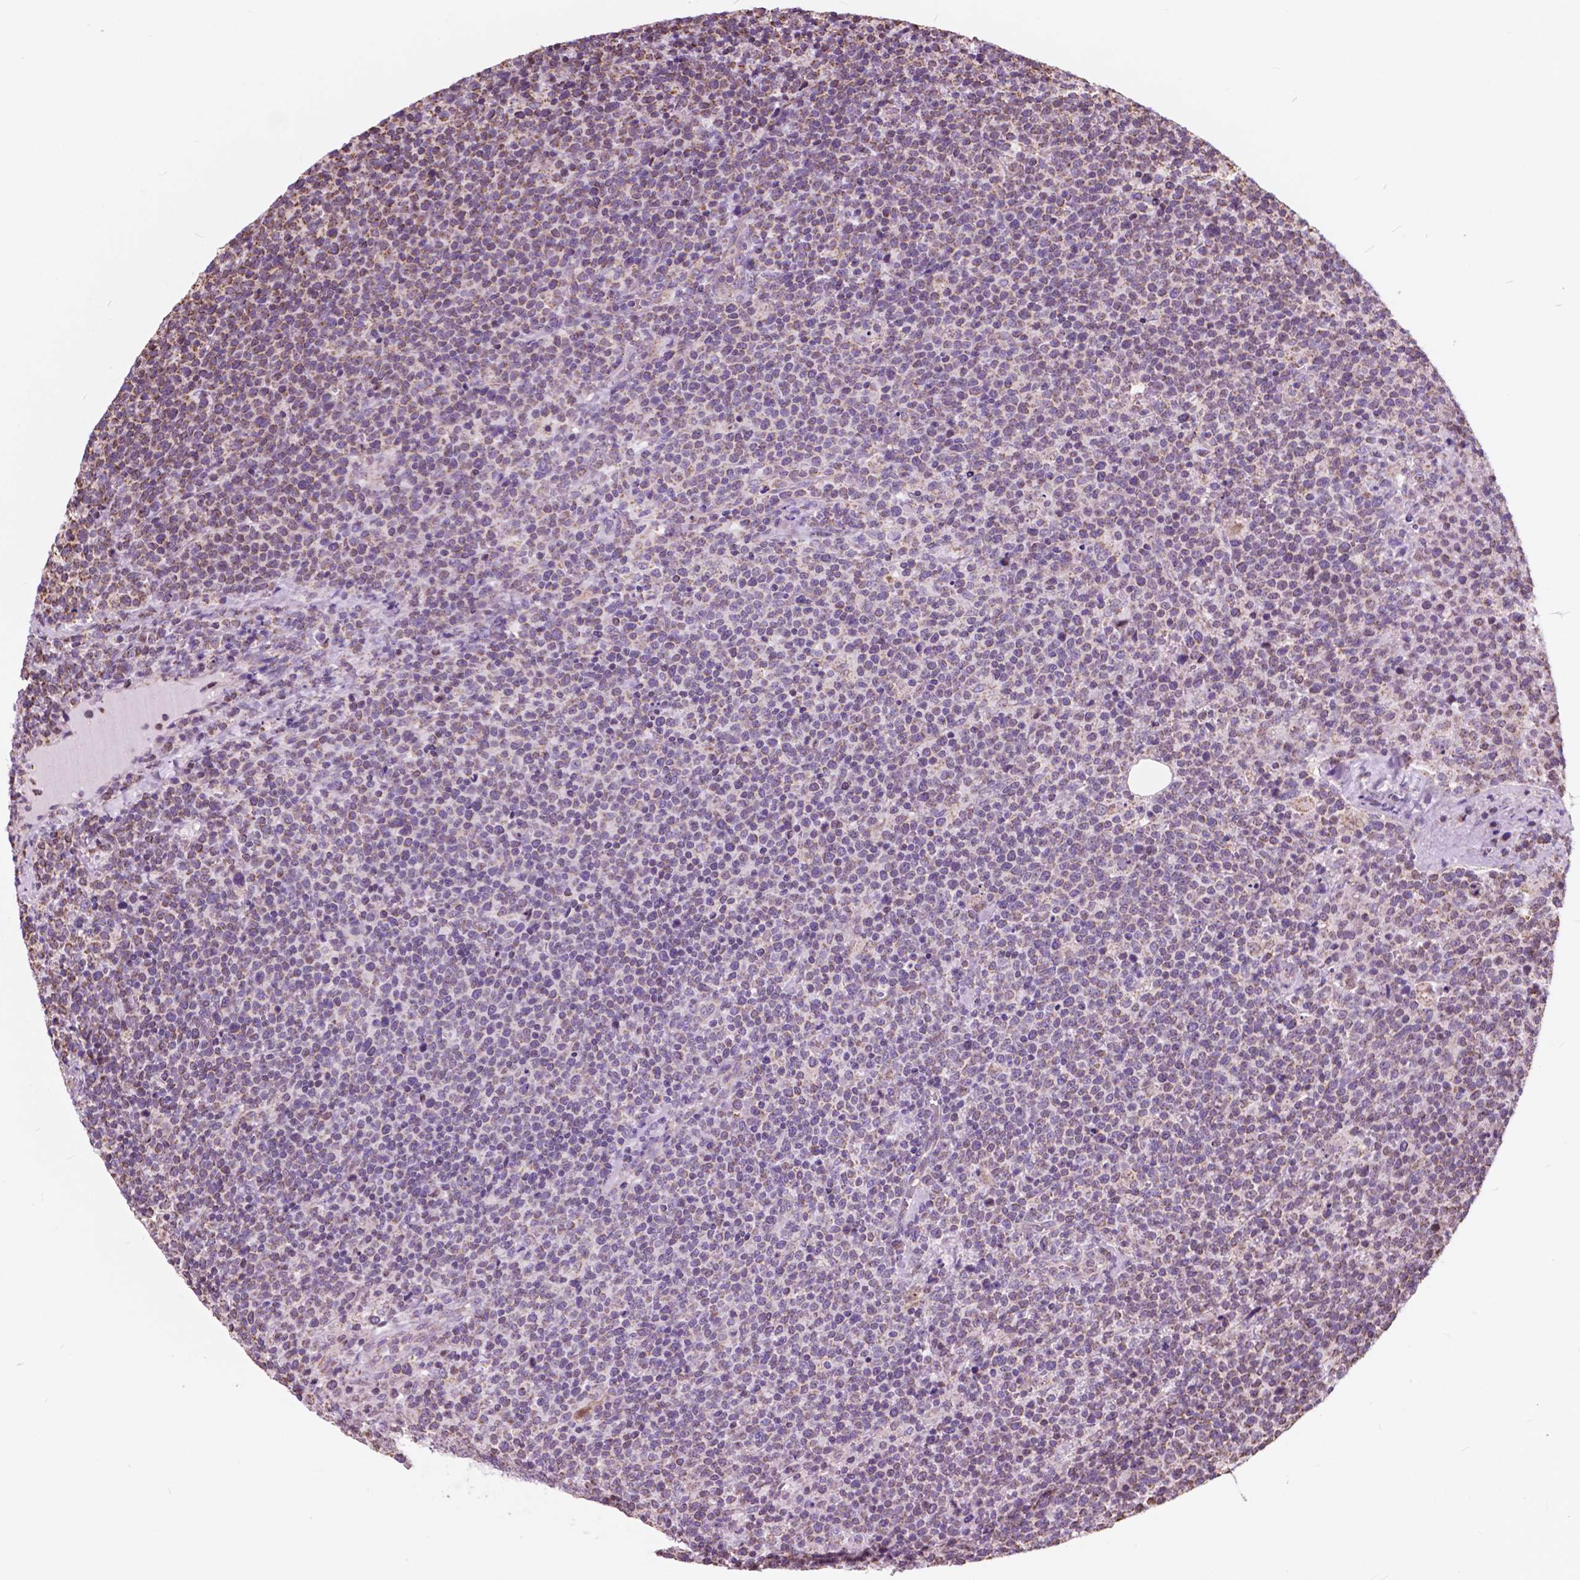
{"staining": {"intensity": "weak", "quantity": "25%-75%", "location": "cytoplasmic/membranous"}, "tissue": "lymphoma", "cell_type": "Tumor cells", "image_type": "cancer", "snomed": [{"axis": "morphology", "description": "Malignant lymphoma, non-Hodgkin's type, High grade"}, {"axis": "topography", "description": "Lymph node"}], "caption": "High-grade malignant lymphoma, non-Hodgkin's type stained with DAB (3,3'-diaminobenzidine) immunohistochemistry (IHC) exhibits low levels of weak cytoplasmic/membranous positivity in about 25%-75% of tumor cells.", "gene": "SCOC", "patient": {"sex": "male", "age": 61}}